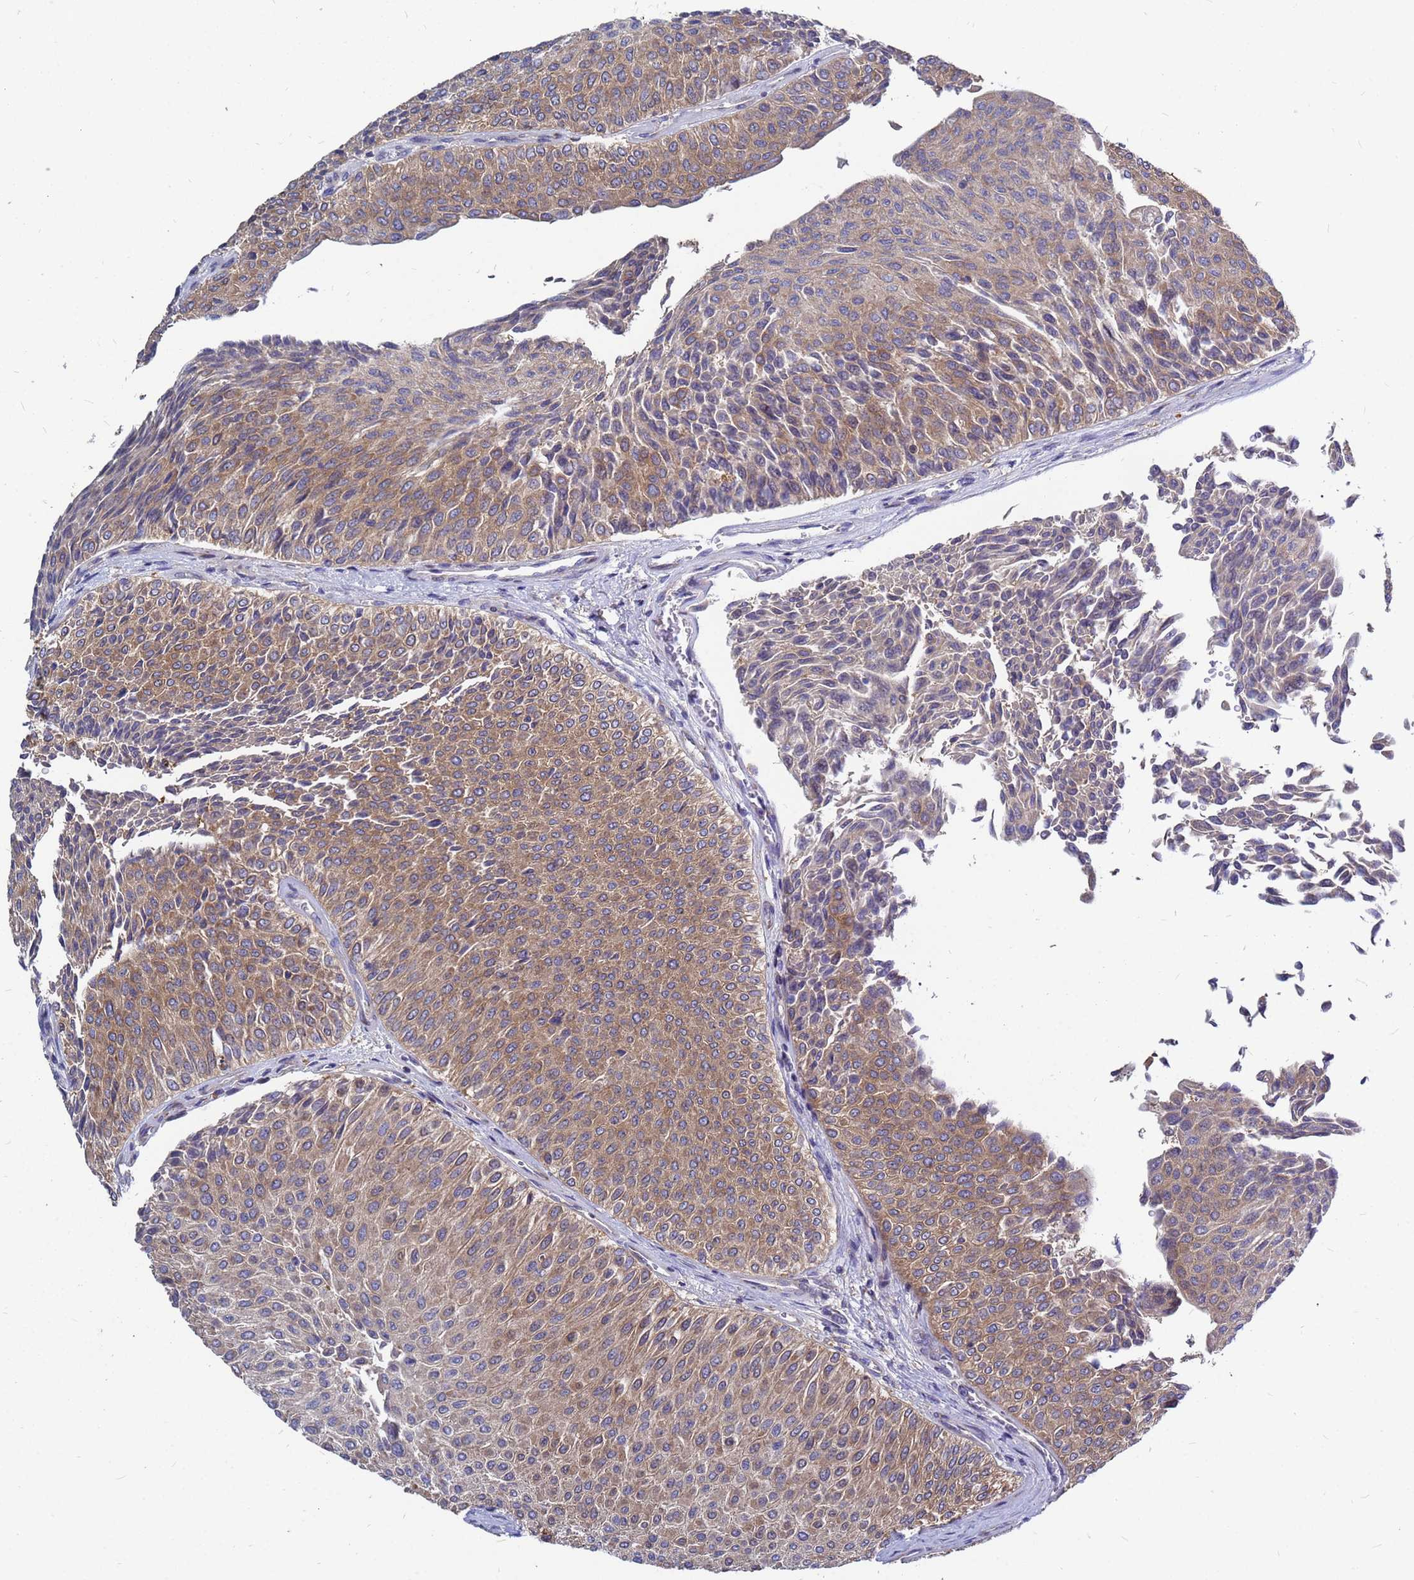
{"staining": {"intensity": "moderate", "quantity": ">75%", "location": "cytoplasmic/membranous"}, "tissue": "urothelial cancer", "cell_type": "Tumor cells", "image_type": "cancer", "snomed": [{"axis": "morphology", "description": "Urothelial carcinoma, Low grade"}, {"axis": "topography", "description": "Urinary bladder"}], "caption": "IHC image of neoplastic tissue: urothelial cancer stained using IHC reveals medium levels of moderate protein expression localized specifically in the cytoplasmic/membranous of tumor cells, appearing as a cytoplasmic/membranous brown color.", "gene": "MOB2", "patient": {"sex": "male", "age": 78}}